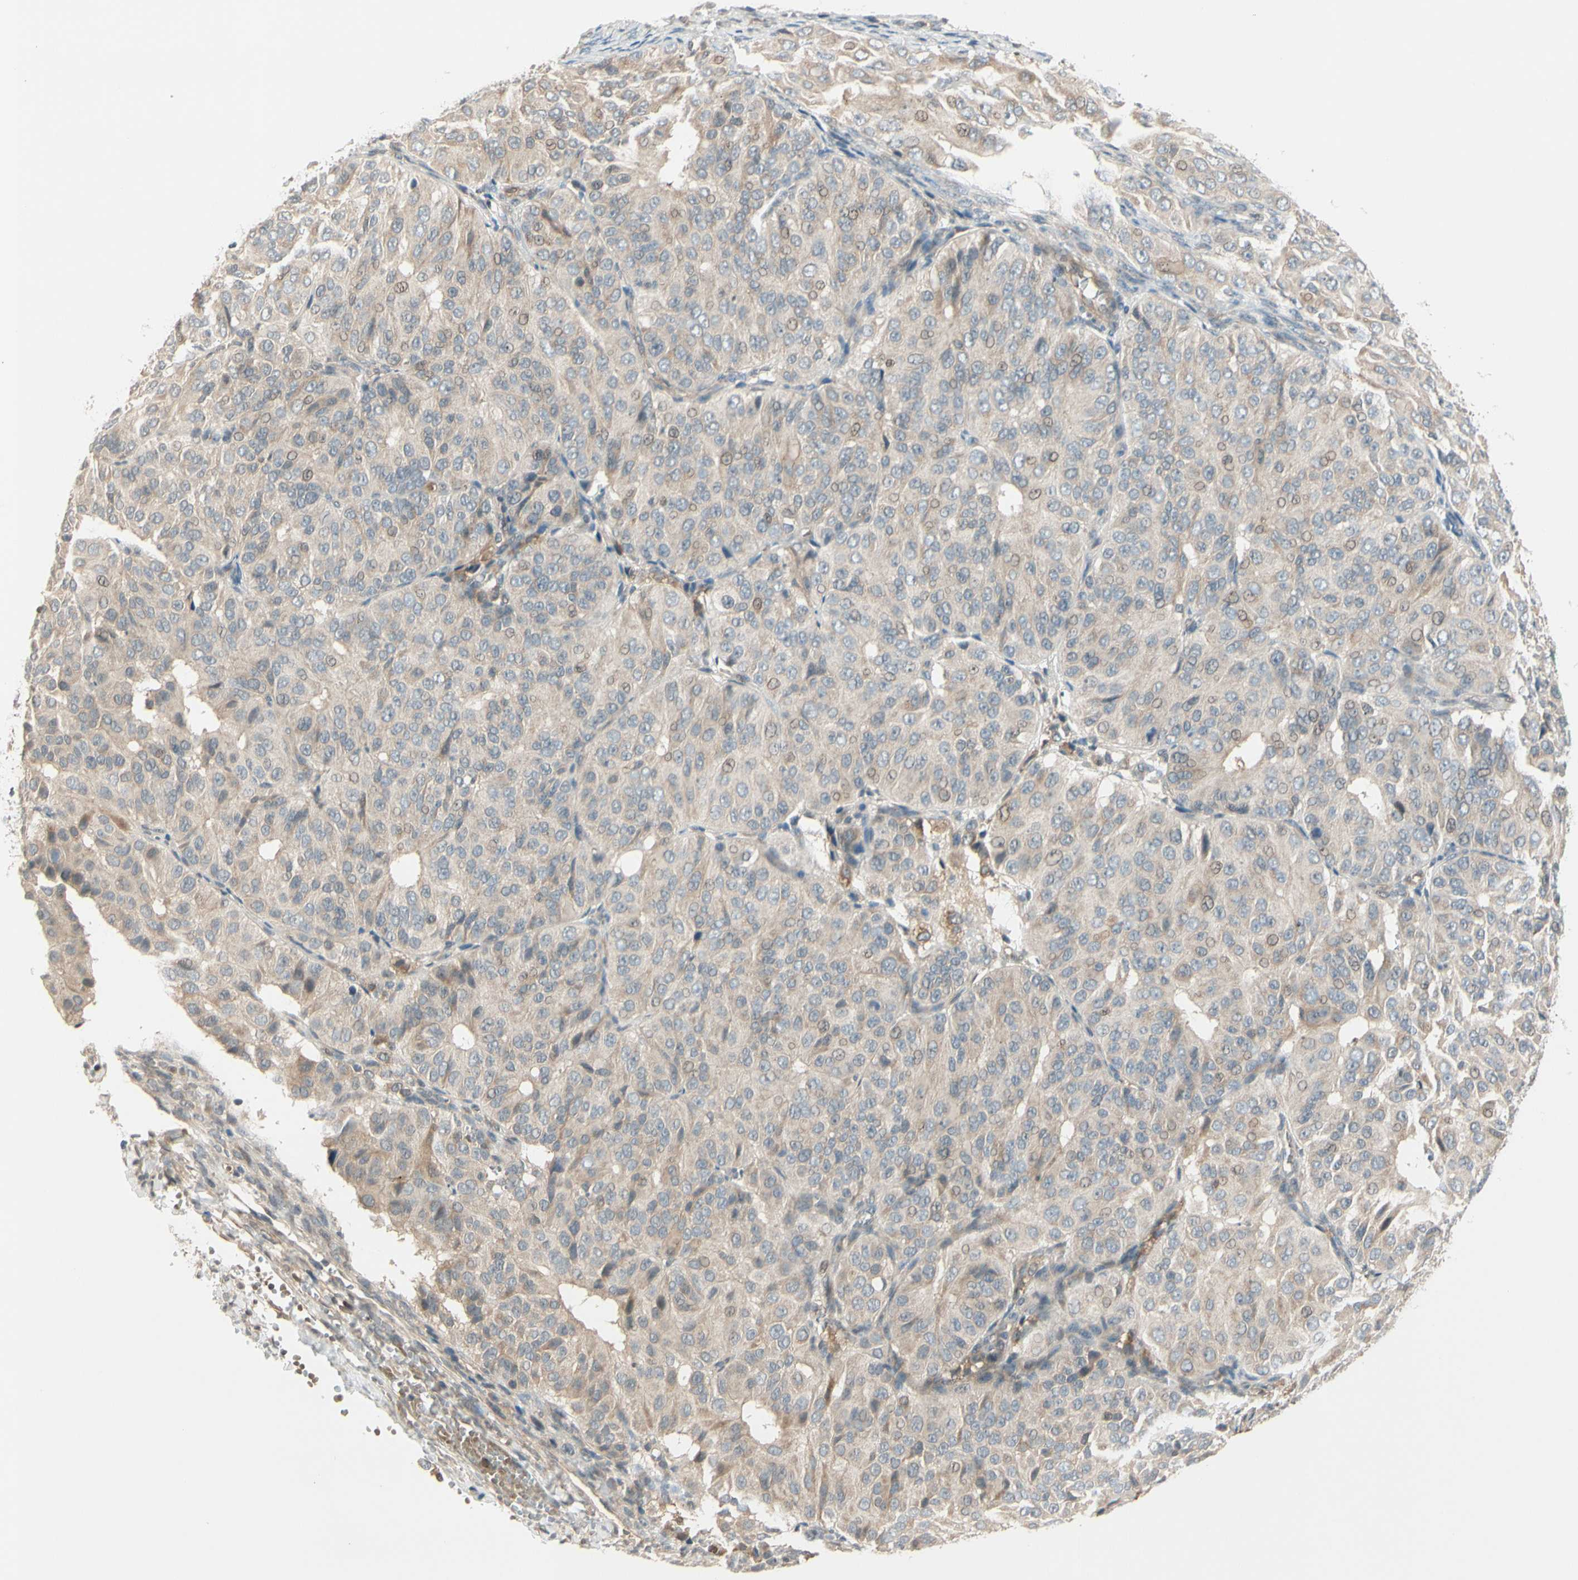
{"staining": {"intensity": "weak", "quantity": ">75%", "location": "cytoplasmic/membranous"}, "tissue": "ovarian cancer", "cell_type": "Tumor cells", "image_type": "cancer", "snomed": [{"axis": "morphology", "description": "Carcinoma, endometroid"}, {"axis": "topography", "description": "Ovary"}], "caption": "Immunohistochemistry (IHC) micrograph of neoplastic tissue: human endometroid carcinoma (ovarian) stained using immunohistochemistry demonstrates low levels of weak protein expression localized specifically in the cytoplasmic/membranous of tumor cells, appearing as a cytoplasmic/membranous brown color.", "gene": "FGF10", "patient": {"sex": "female", "age": 51}}